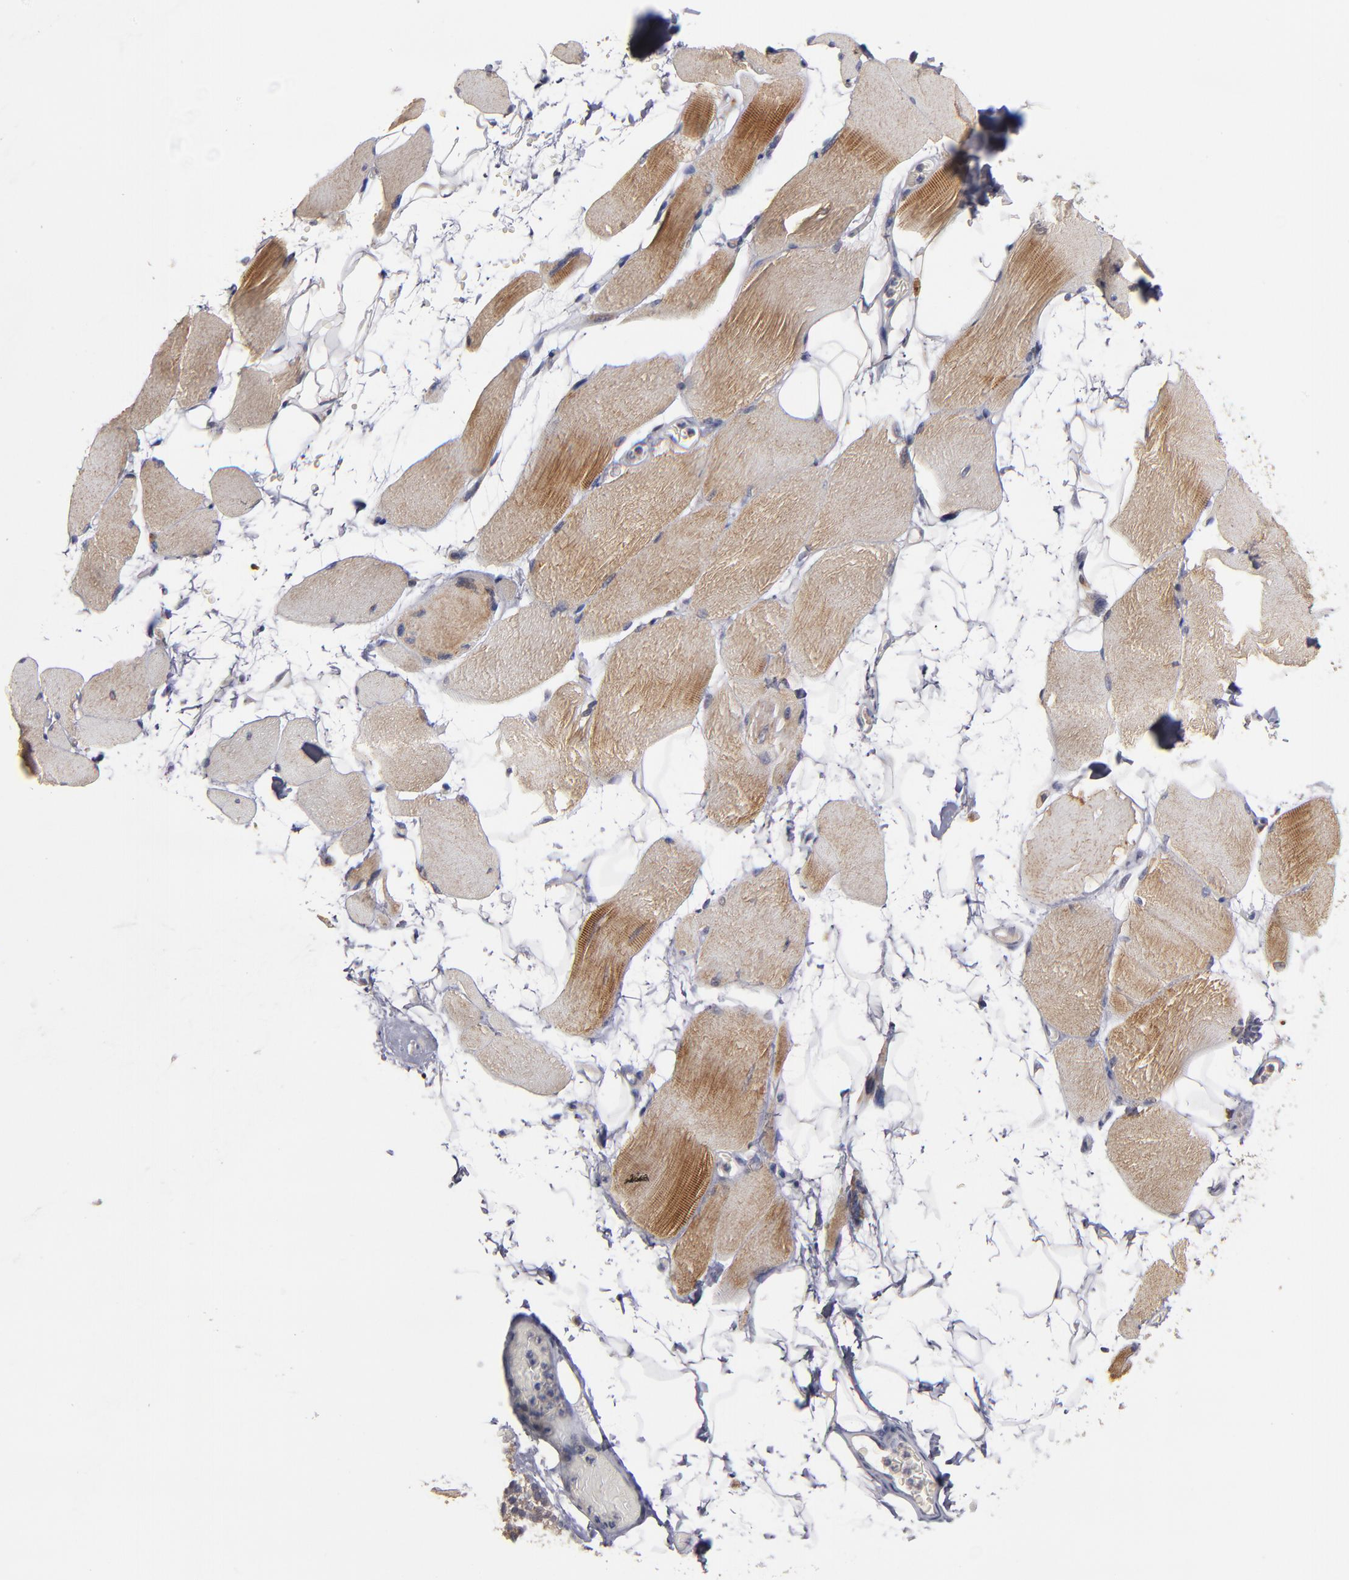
{"staining": {"intensity": "moderate", "quantity": ">75%", "location": "cytoplasmic/membranous"}, "tissue": "skeletal muscle", "cell_type": "Myocytes", "image_type": "normal", "snomed": [{"axis": "morphology", "description": "Normal tissue, NOS"}, {"axis": "topography", "description": "Skeletal muscle"}, {"axis": "topography", "description": "Parathyroid gland"}], "caption": "Immunohistochemical staining of unremarkable human skeletal muscle exhibits >75% levels of moderate cytoplasmic/membranous protein staining in about >75% of myocytes.", "gene": "EXD2", "patient": {"sex": "female", "age": 37}}